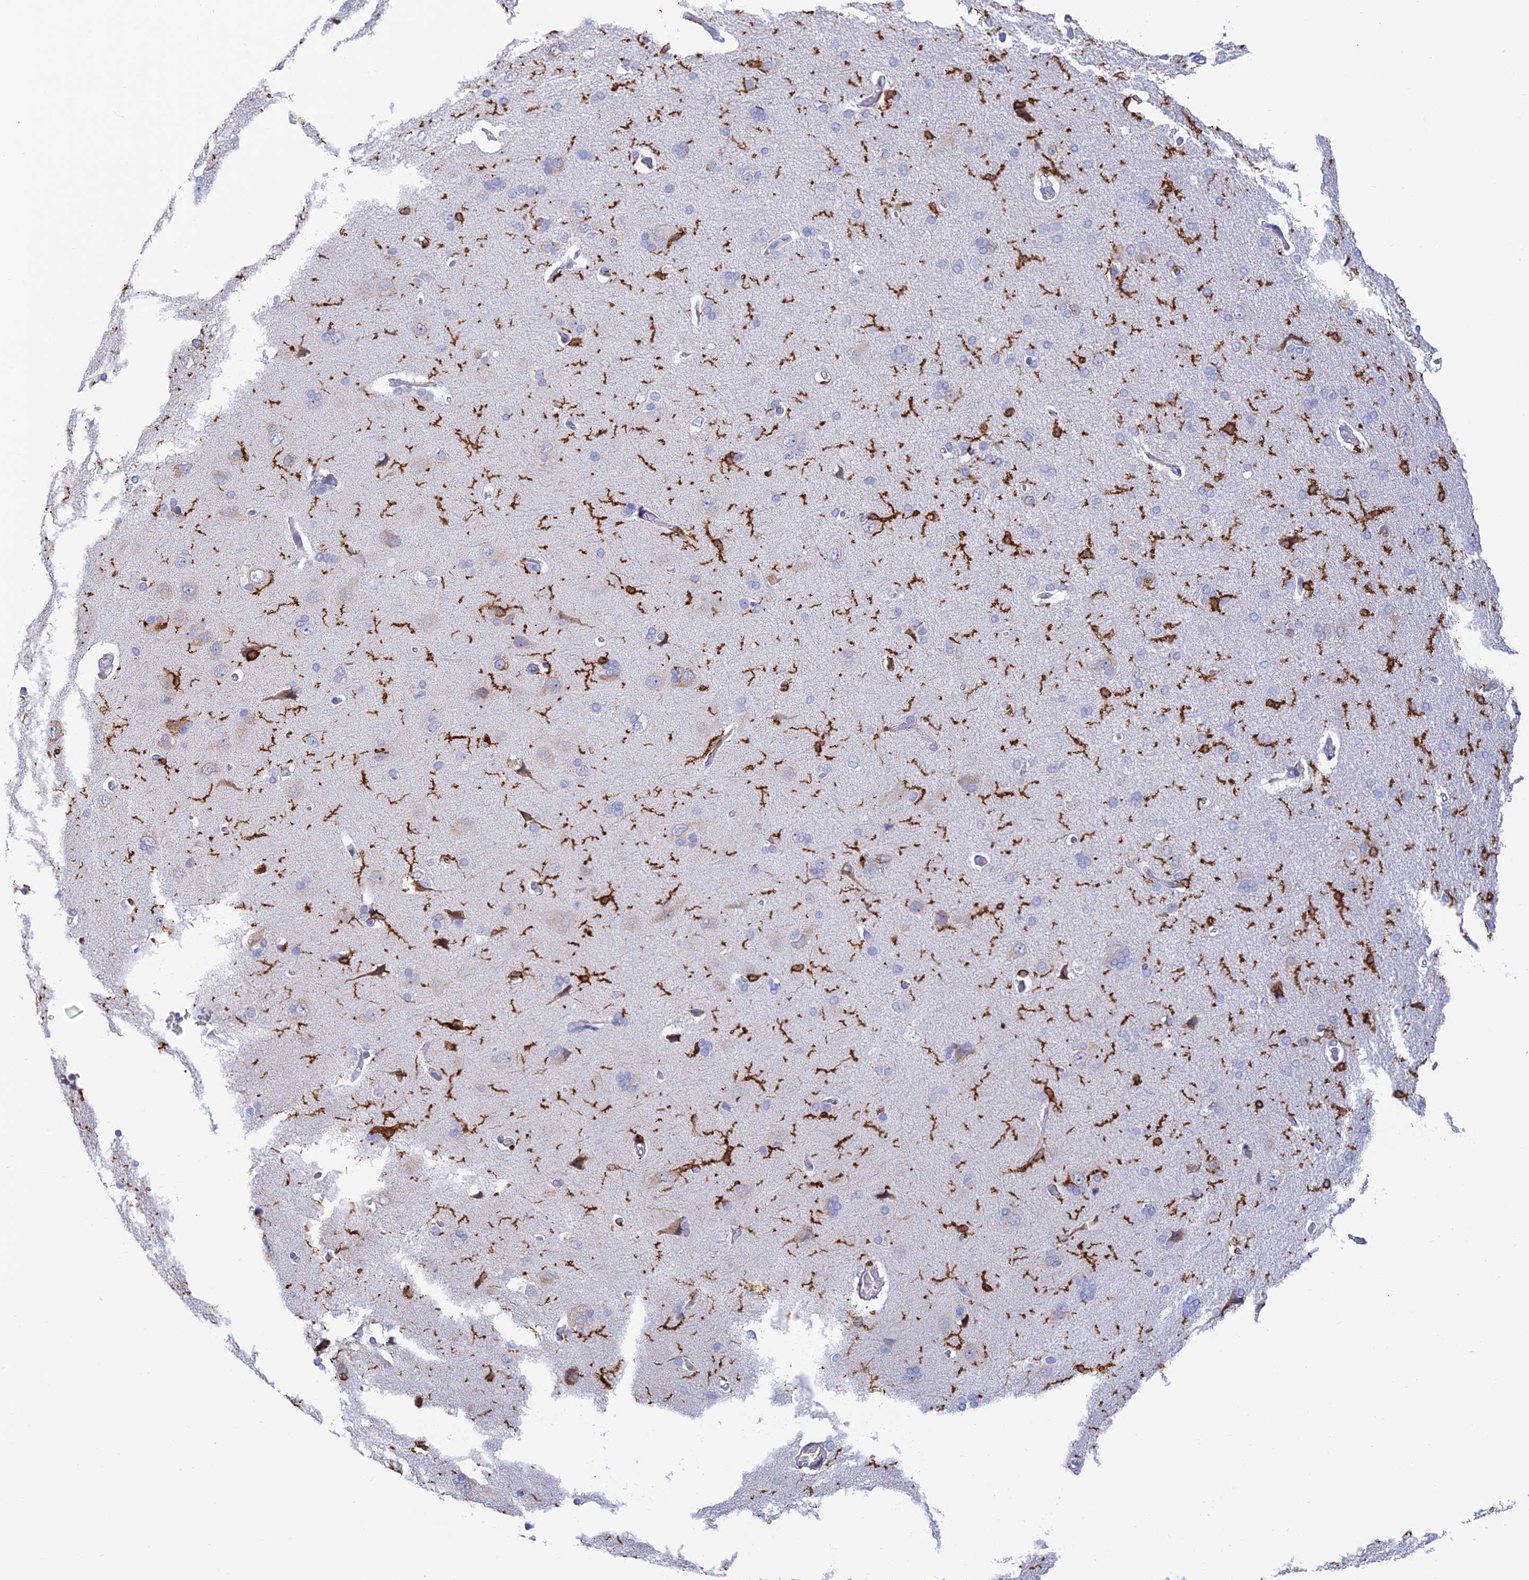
{"staining": {"intensity": "negative", "quantity": "none", "location": "none"}, "tissue": "cerebral cortex", "cell_type": "Endothelial cells", "image_type": "normal", "snomed": [{"axis": "morphology", "description": "Normal tissue, NOS"}, {"axis": "topography", "description": "Cerebral cortex"}], "caption": "Unremarkable cerebral cortex was stained to show a protein in brown. There is no significant positivity in endothelial cells. (Brightfield microscopy of DAB IHC at high magnification).", "gene": "CEP152", "patient": {"sex": "male", "age": 62}}